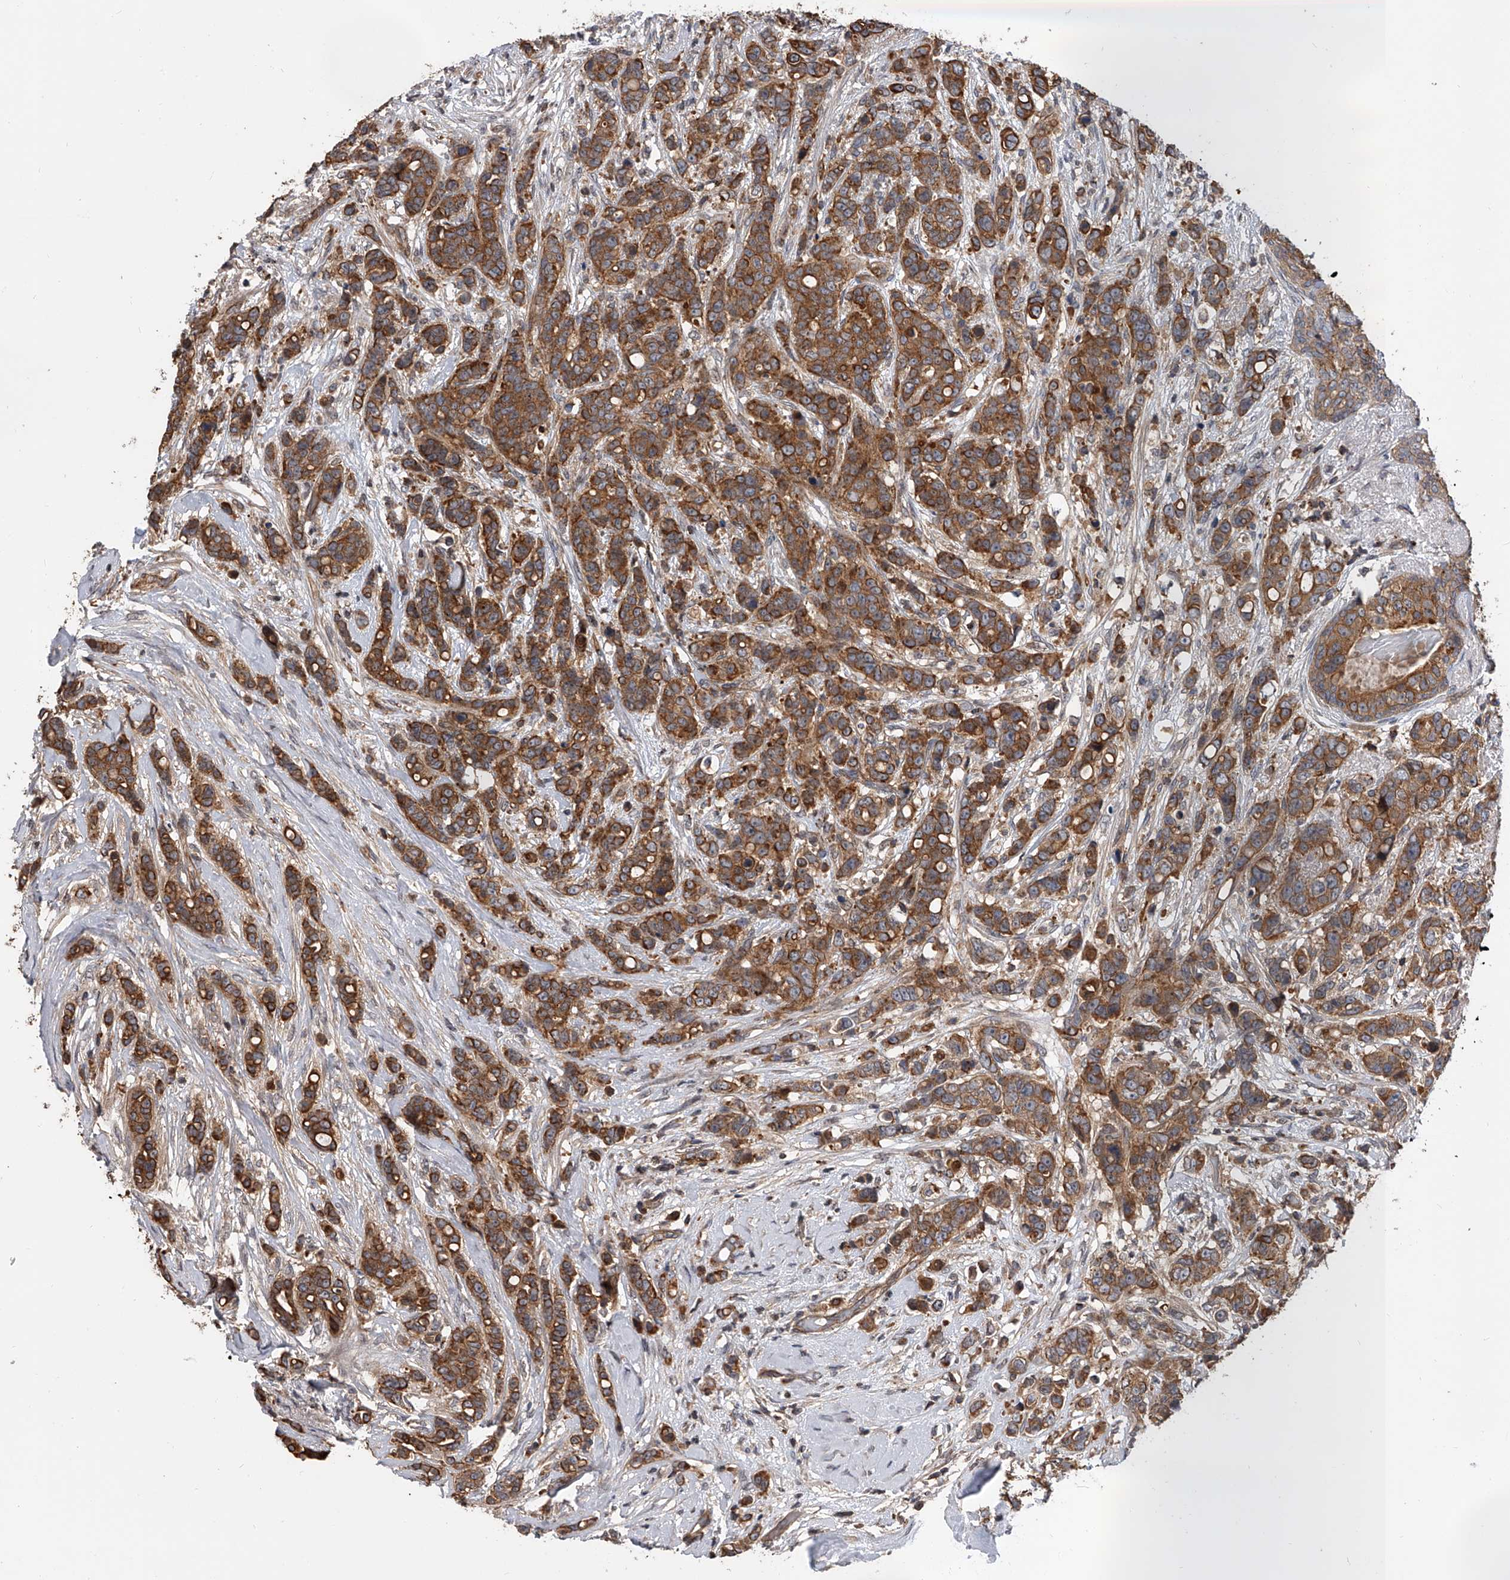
{"staining": {"intensity": "strong", "quantity": ">75%", "location": "cytoplasmic/membranous"}, "tissue": "breast cancer", "cell_type": "Tumor cells", "image_type": "cancer", "snomed": [{"axis": "morphology", "description": "Lobular carcinoma"}, {"axis": "topography", "description": "Breast"}], "caption": "Human breast cancer (lobular carcinoma) stained with a protein marker exhibits strong staining in tumor cells.", "gene": "USP47", "patient": {"sex": "female", "age": 51}}